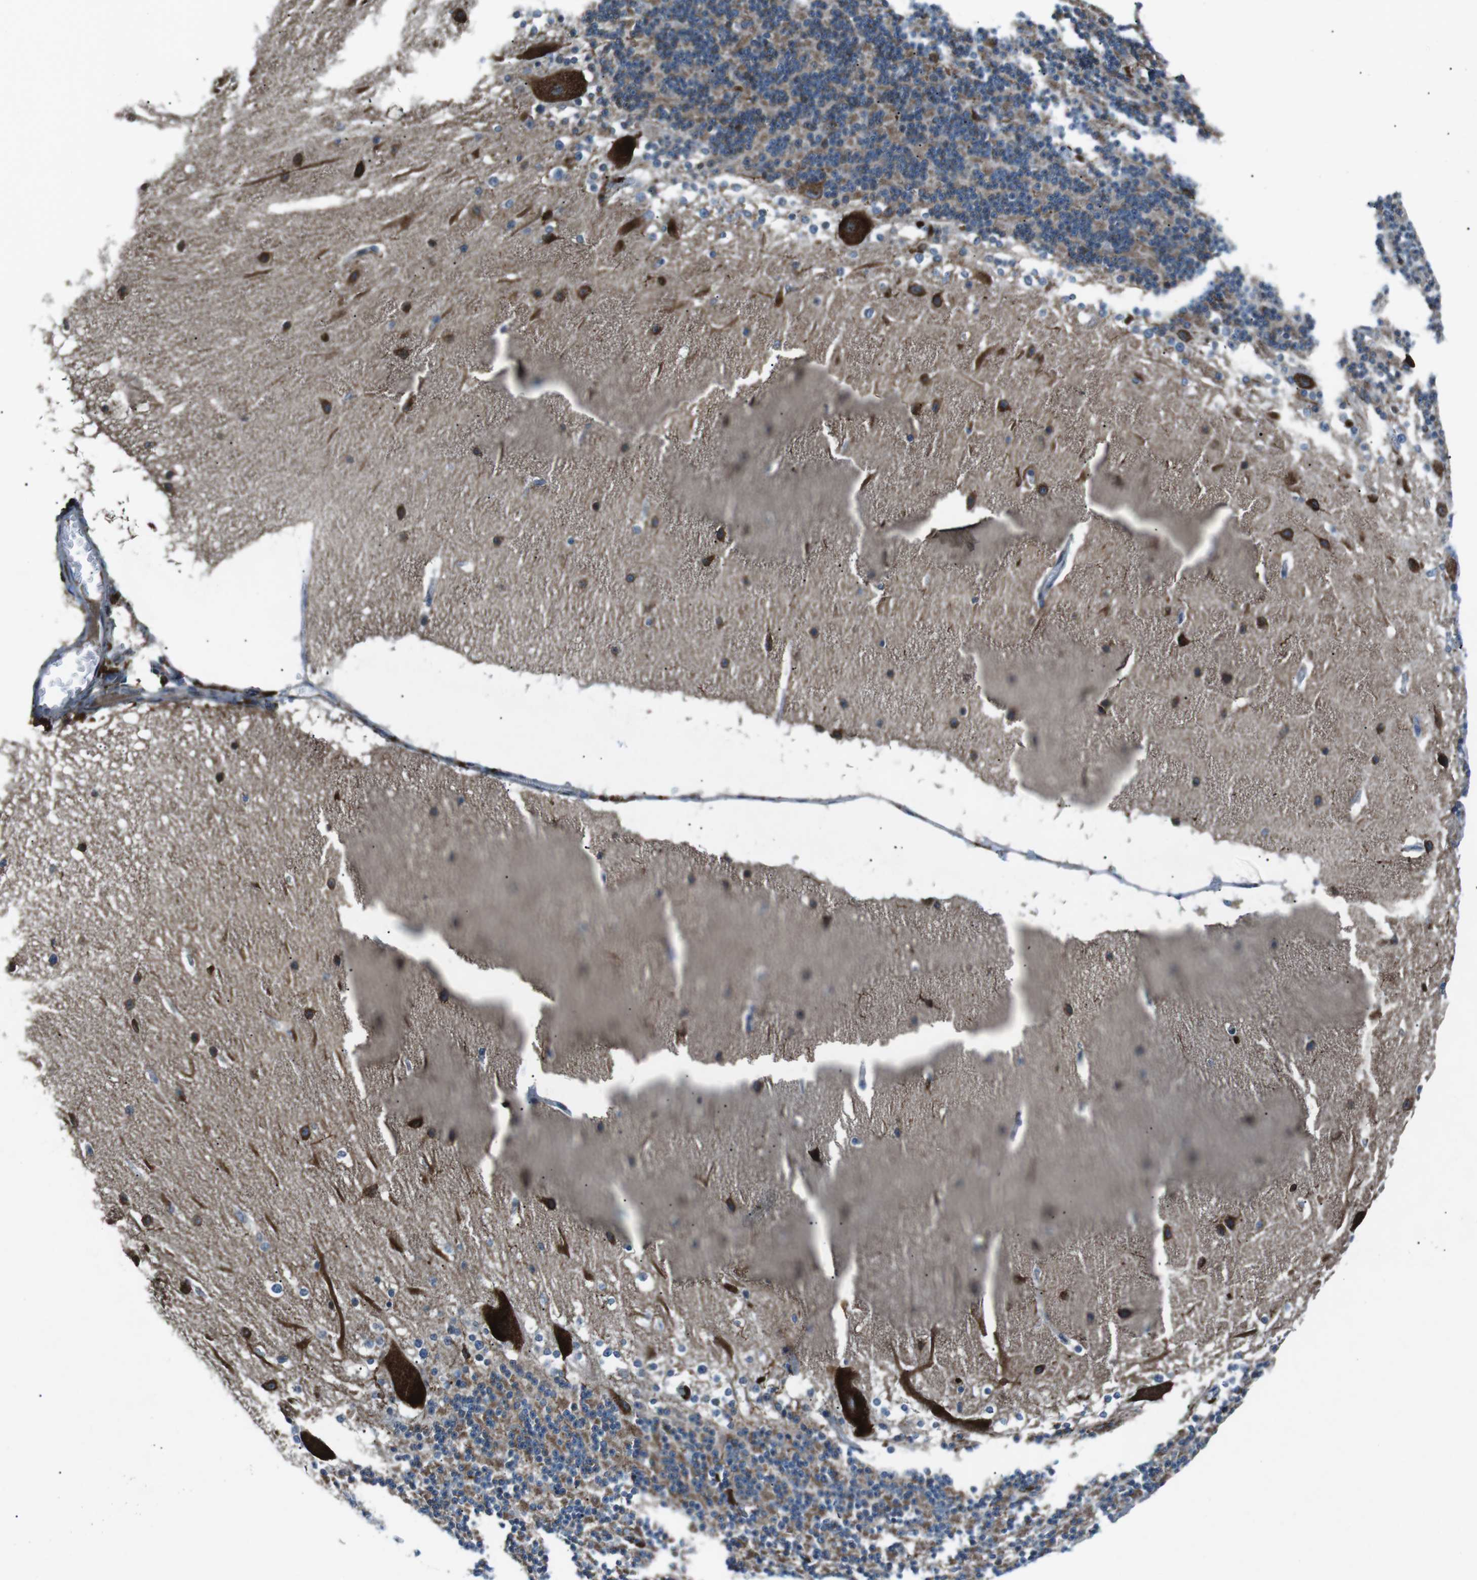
{"staining": {"intensity": "moderate", "quantity": "25%-75%", "location": "cytoplasmic/membranous"}, "tissue": "cerebellum", "cell_type": "Cells in granular layer", "image_type": "normal", "snomed": [{"axis": "morphology", "description": "Normal tissue, NOS"}, {"axis": "topography", "description": "Cerebellum"}], "caption": "Protein staining reveals moderate cytoplasmic/membranous positivity in approximately 25%-75% of cells in granular layer in benign cerebellum. (Brightfield microscopy of DAB IHC at high magnification).", "gene": "BLNK", "patient": {"sex": "female", "age": 19}}